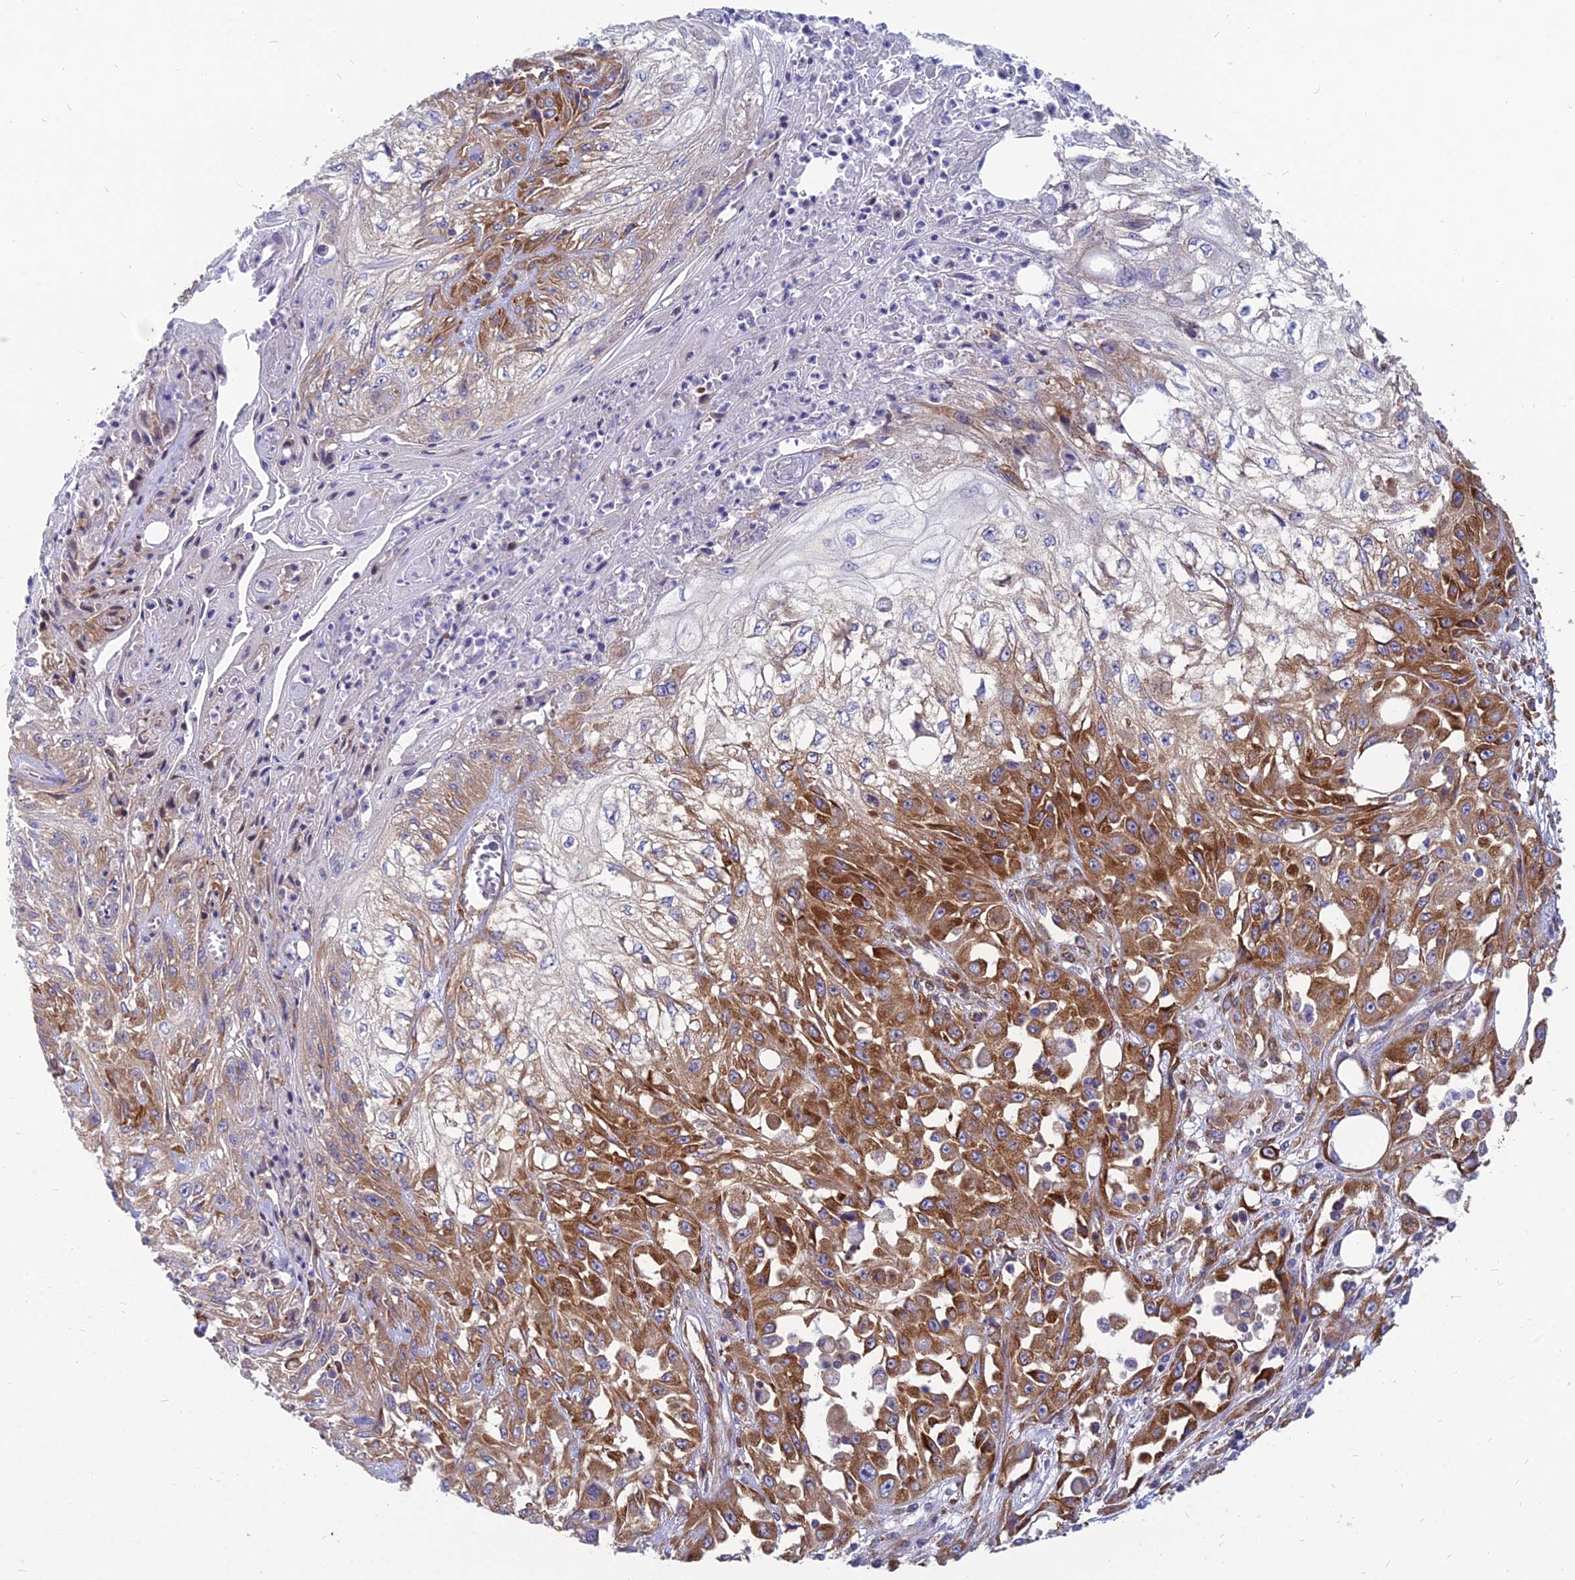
{"staining": {"intensity": "strong", "quantity": "25%-75%", "location": "cytoplasmic/membranous"}, "tissue": "skin cancer", "cell_type": "Tumor cells", "image_type": "cancer", "snomed": [{"axis": "morphology", "description": "Squamous cell carcinoma, NOS"}, {"axis": "morphology", "description": "Squamous cell carcinoma, metastatic, NOS"}, {"axis": "topography", "description": "Skin"}, {"axis": "topography", "description": "Lymph node"}], "caption": "High-magnification brightfield microscopy of metastatic squamous cell carcinoma (skin) stained with DAB (3,3'-diaminobenzidine) (brown) and counterstained with hematoxylin (blue). tumor cells exhibit strong cytoplasmic/membranous positivity is seen in about25%-75% of cells.", "gene": "TXLNA", "patient": {"sex": "male", "age": 75}}